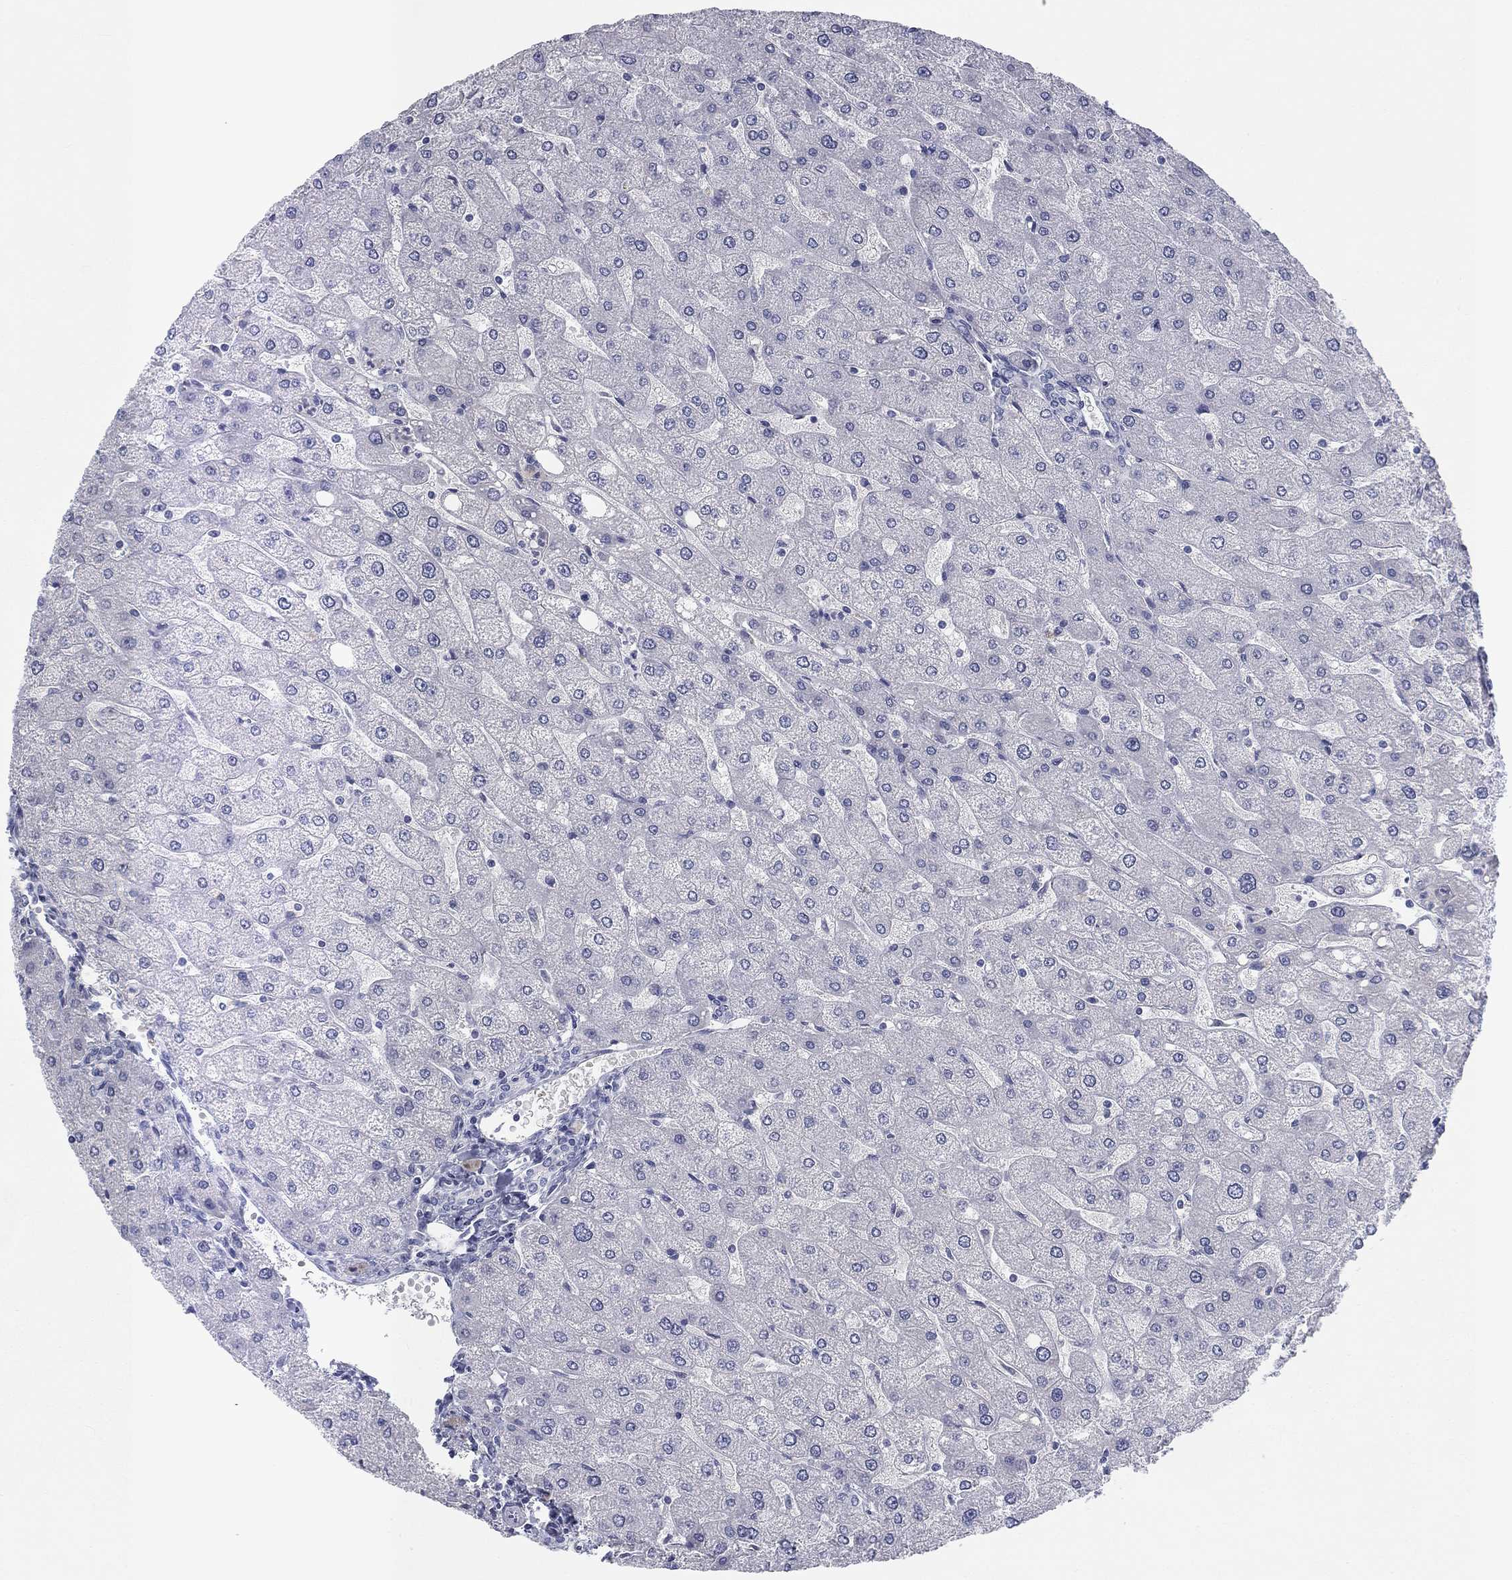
{"staining": {"intensity": "negative", "quantity": "none", "location": "none"}, "tissue": "liver", "cell_type": "Cholangiocytes", "image_type": "normal", "snomed": [{"axis": "morphology", "description": "Normal tissue, NOS"}, {"axis": "topography", "description": "Liver"}], "caption": "Immunohistochemistry (IHC) of normal liver displays no expression in cholangiocytes. Nuclei are stained in blue.", "gene": "CALB1", "patient": {"sex": "male", "age": 67}}